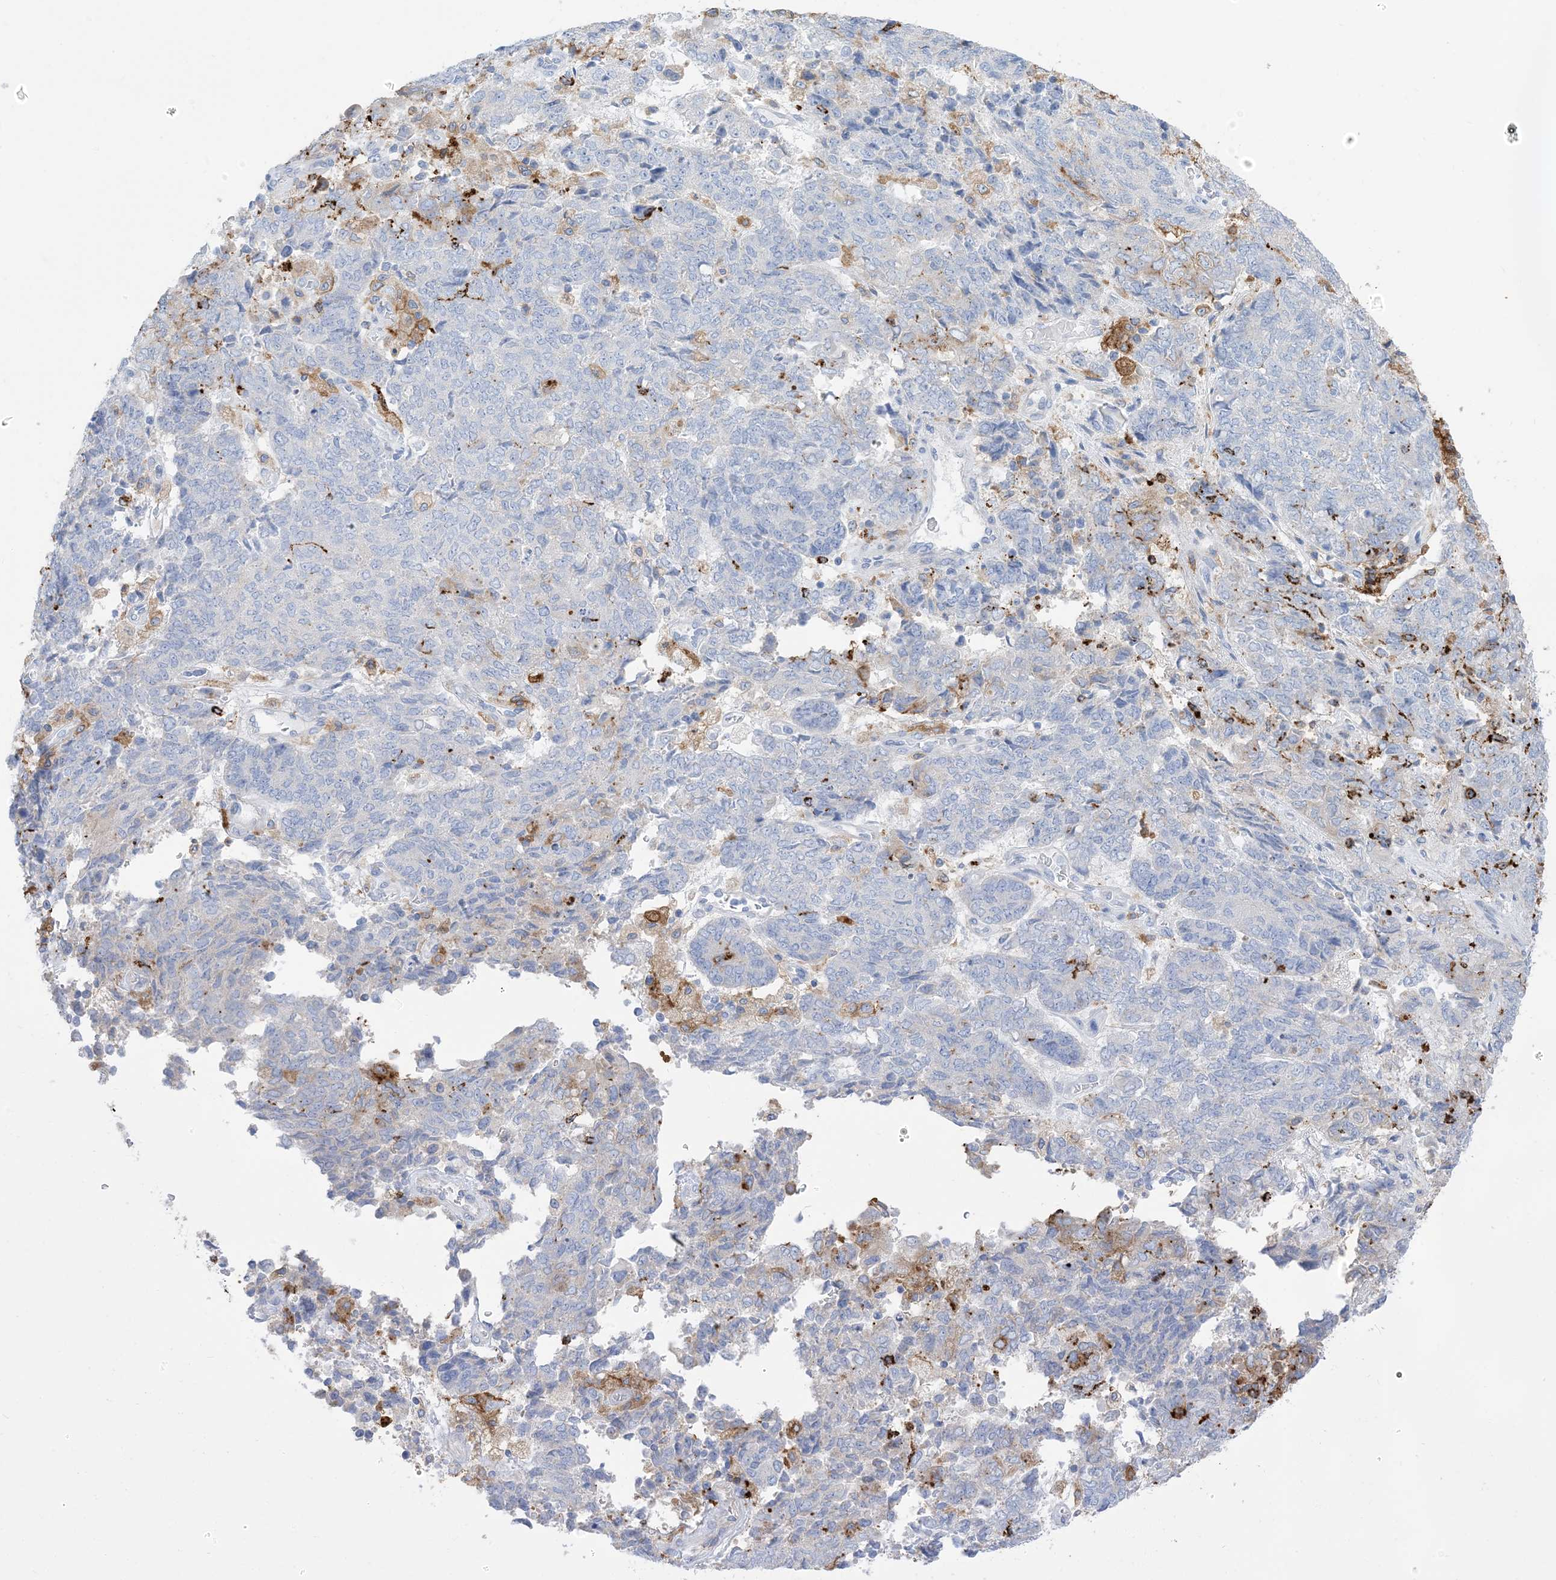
{"staining": {"intensity": "negative", "quantity": "none", "location": "none"}, "tissue": "endometrial cancer", "cell_type": "Tumor cells", "image_type": "cancer", "snomed": [{"axis": "morphology", "description": "Adenocarcinoma, NOS"}, {"axis": "topography", "description": "Endometrium"}], "caption": "Image shows no protein staining in tumor cells of endometrial cancer (adenocarcinoma) tissue.", "gene": "DPH3", "patient": {"sex": "female", "age": 80}}